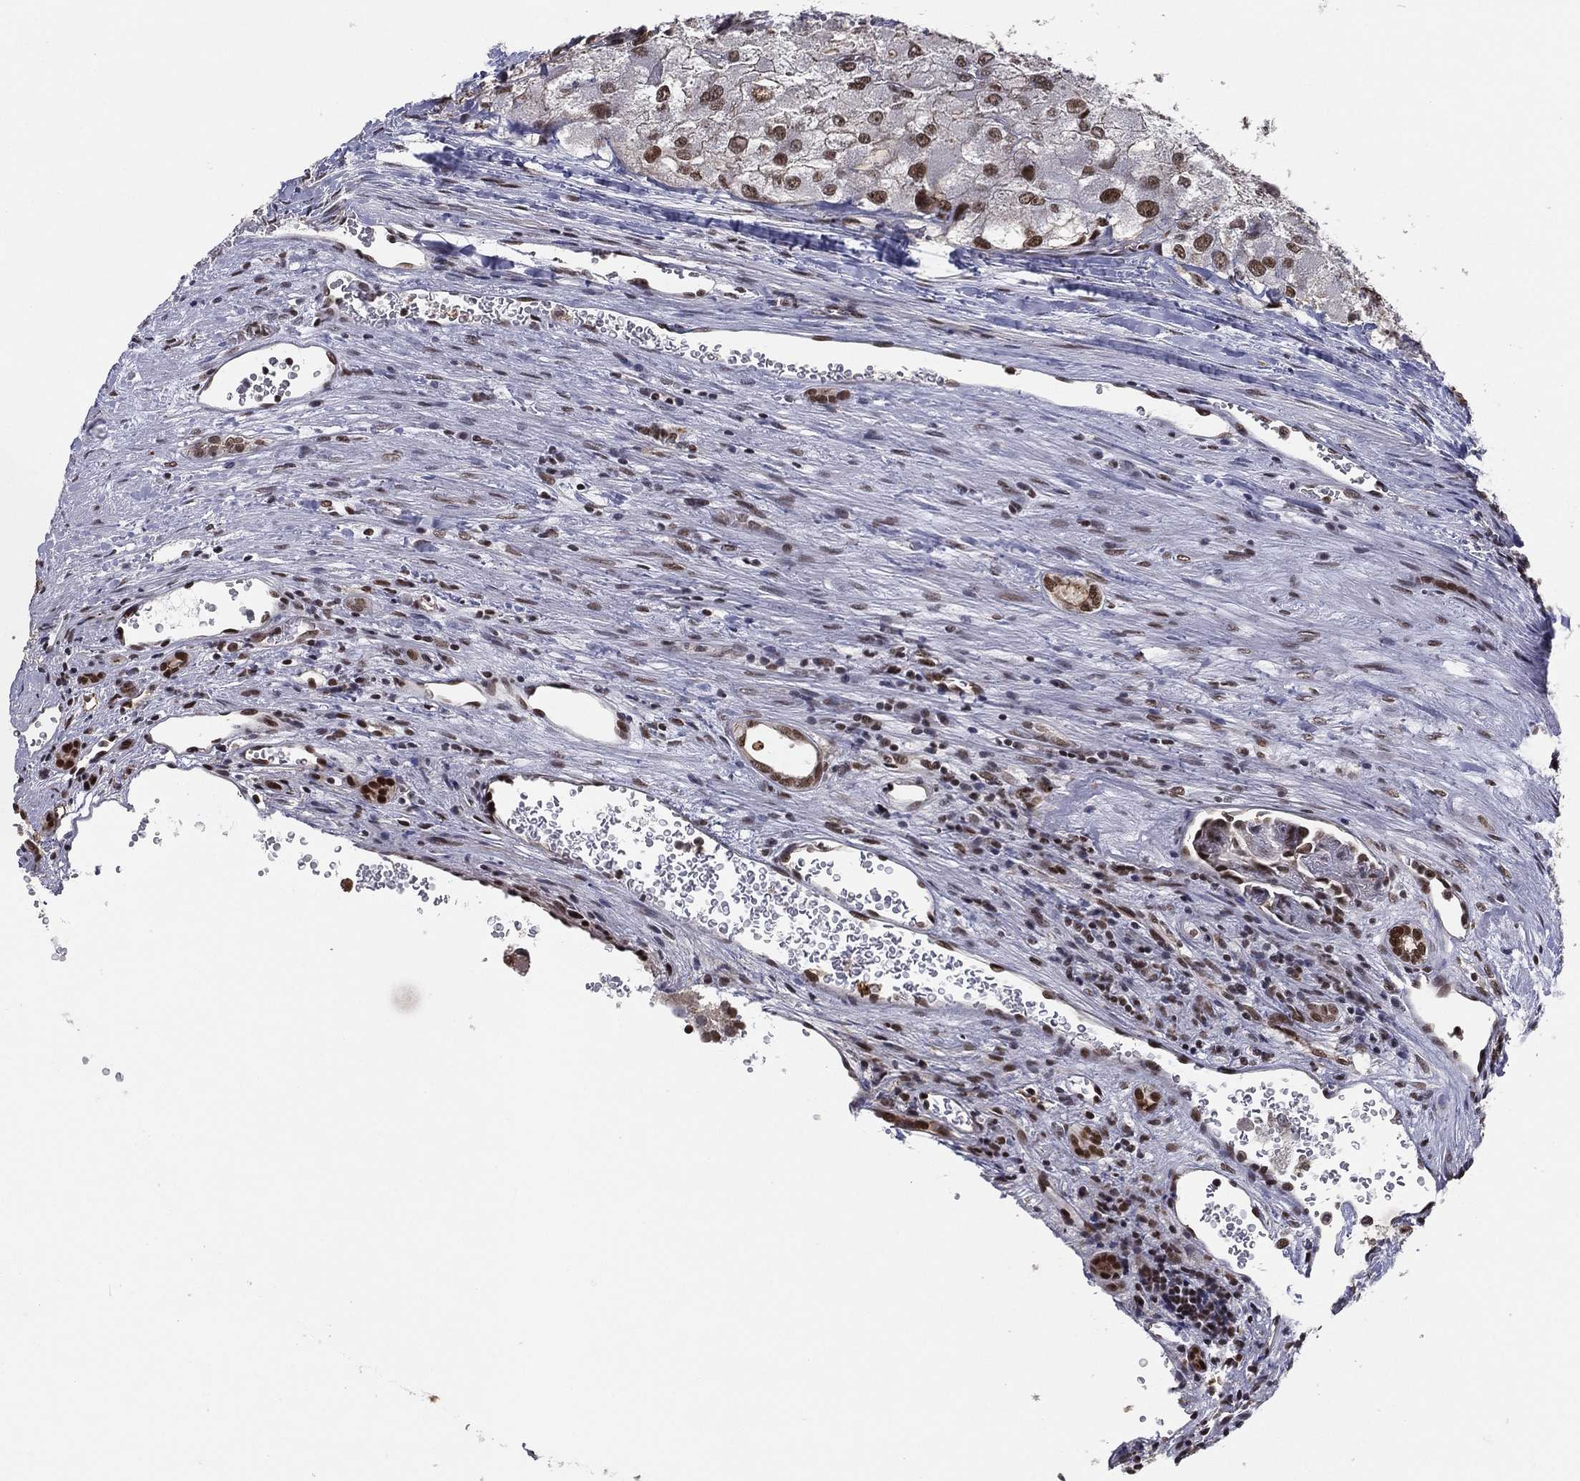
{"staining": {"intensity": "moderate", "quantity": "25%-75%", "location": "nuclear"}, "tissue": "renal cancer", "cell_type": "Tumor cells", "image_type": "cancer", "snomed": [{"axis": "morphology", "description": "Adenocarcinoma, NOS"}, {"axis": "topography", "description": "Kidney"}], "caption": "This histopathology image demonstrates IHC staining of renal cancer, with medium moderate nuclear positivity in about 25%-75% of tumor cells.", "gene": "GPALPP1", "patient": {"sex": "female", "age": 70}}